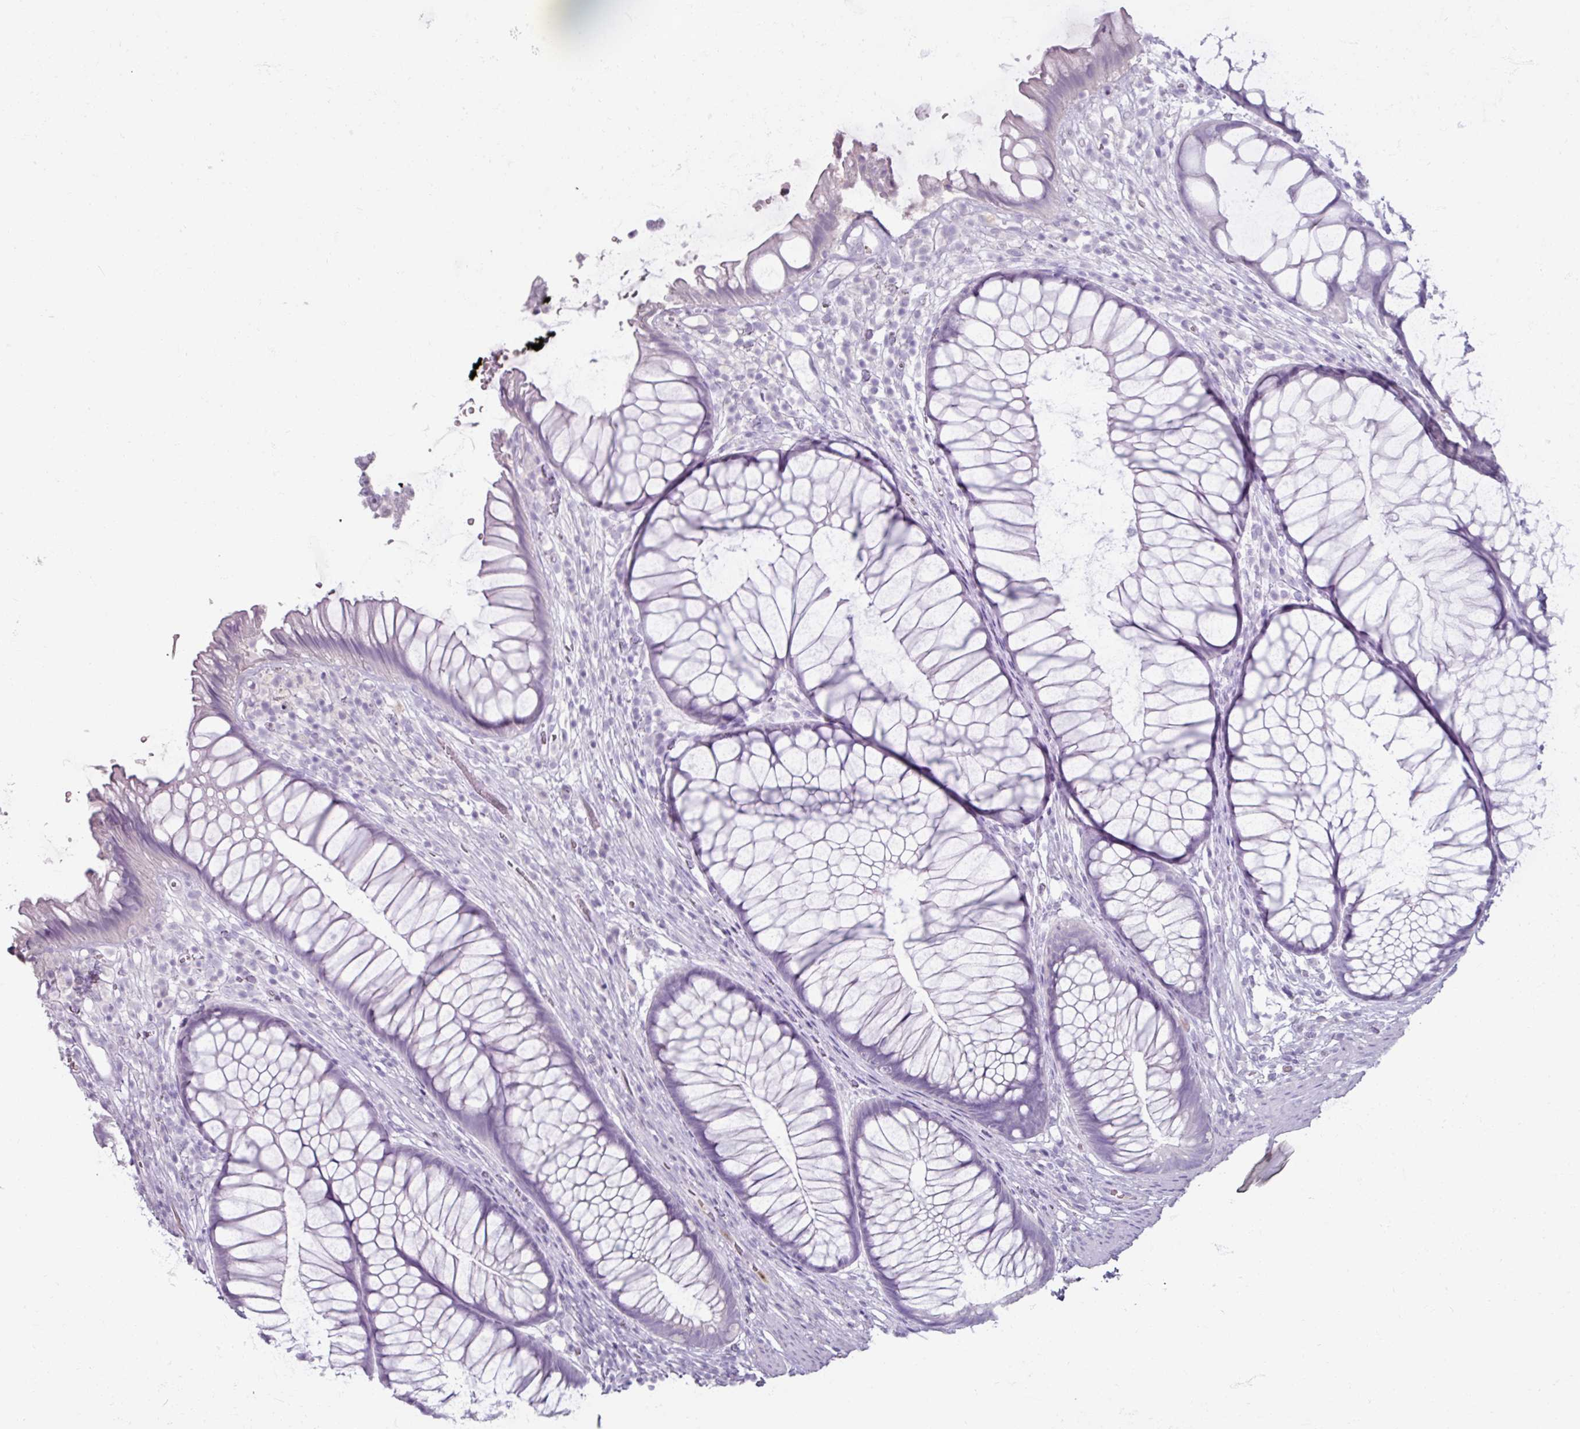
{"staining": {"intensity": "negative", "quantity": "none", "location": "none"}, "tissue": "rectum", "cell_type": "Glandular cells", "image_type": "normal", "snomed": [{"axis": "morphology", "description": "Normal tissue, NOS"}, {"axis": "topography", "description": "Smooth muscle"}, {"axis": "topography", "description": "Rectum"}], "caption": "IHC histopathology image of benign human rectum stained for a protein (brown), which exhibits no expression in glandular cells.", "gene": "ARG1", "patient": {"sex": "male", "age": 53}}